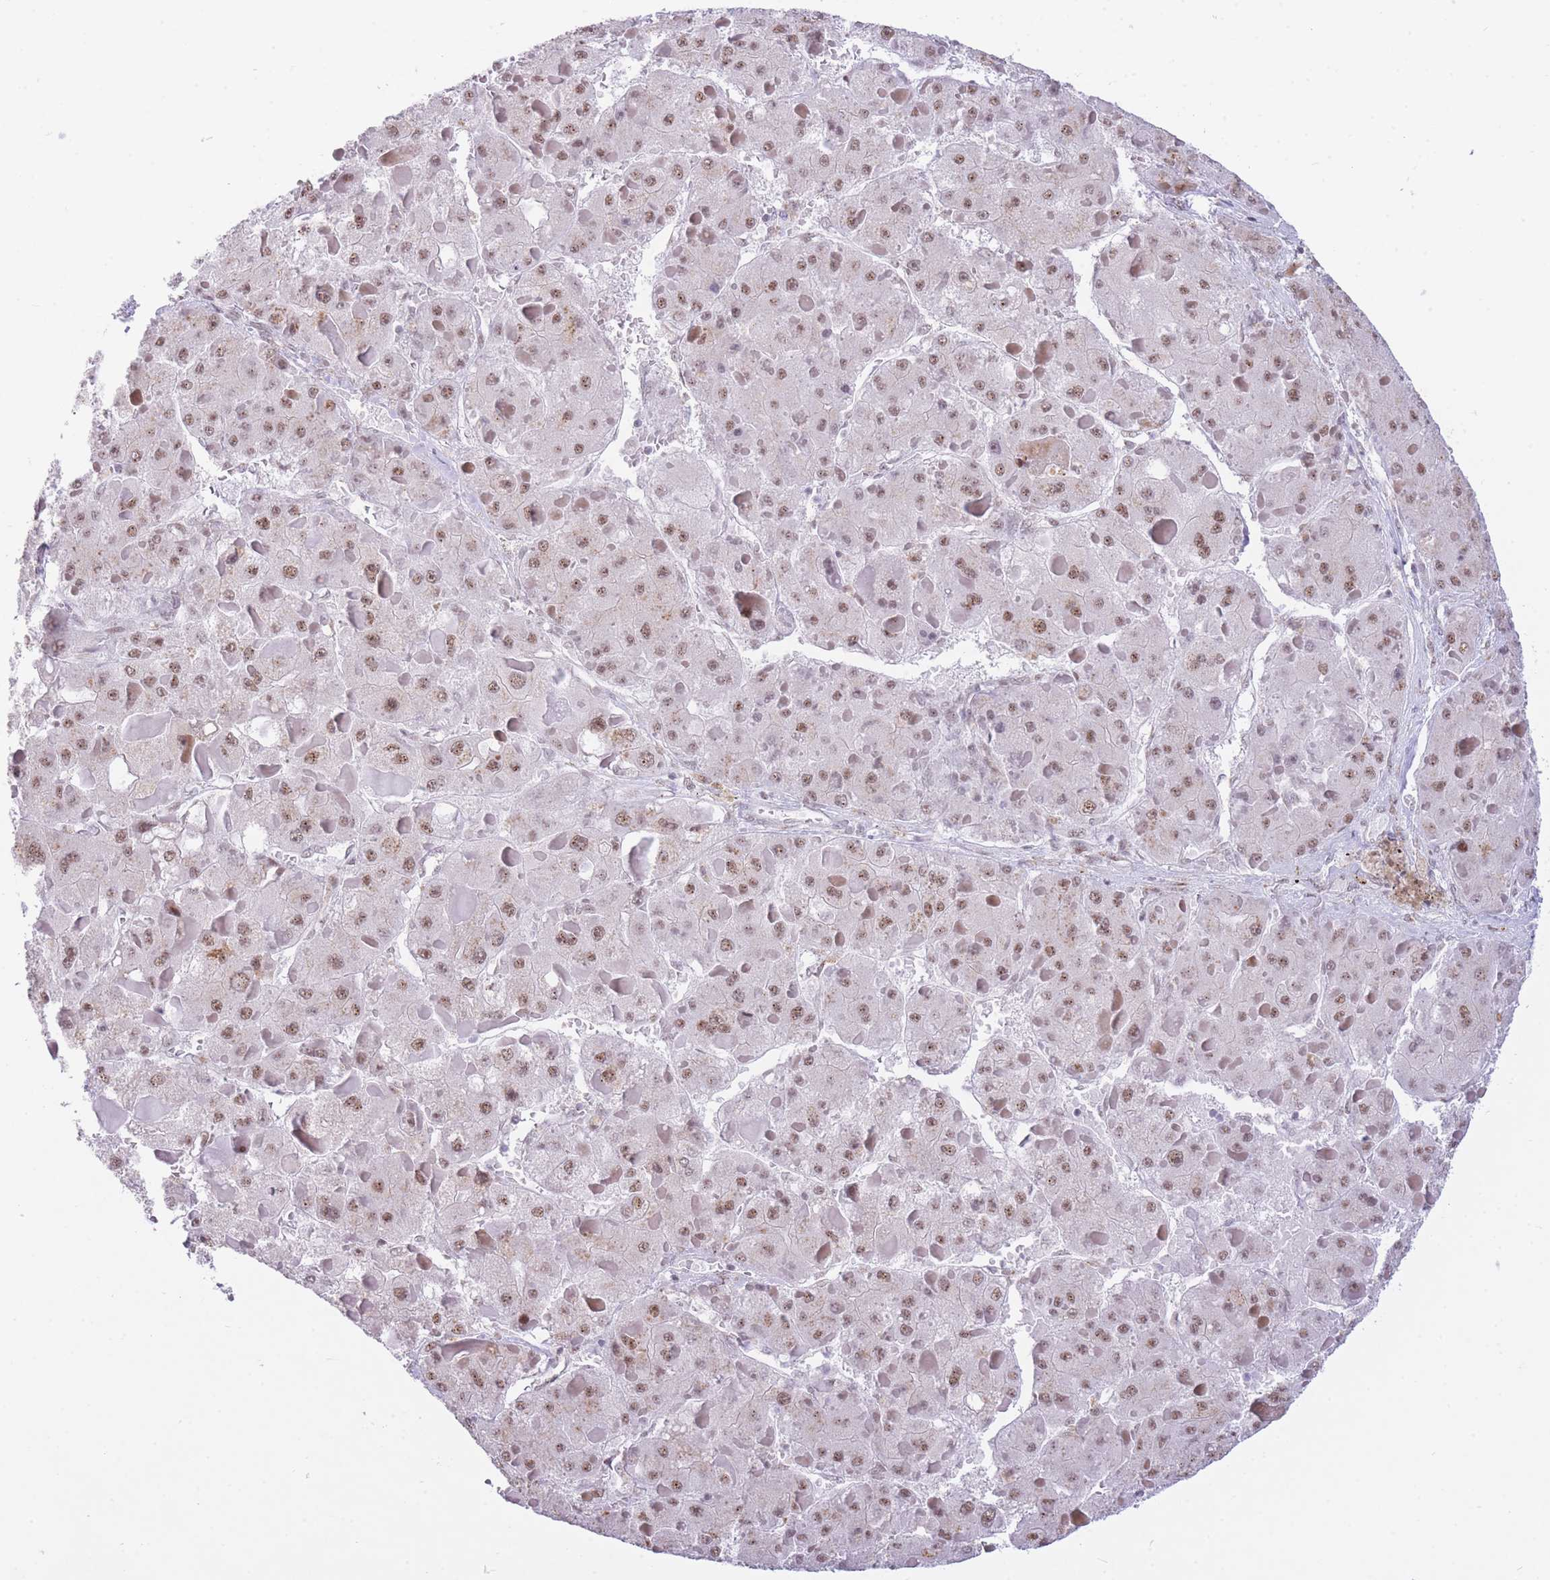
{"staining": {"intensity": "moderate", "quantity": ">75%", "location": "nuclear"}, "tissue": "liver cancer", "cell_type": "Tumor cells", "image_type": "cancer", "snomed": [{"axis": "morphology", "description": "Carcinoma, Hepatocellular, NOS"}, {"axis": "topography", "description": "Liver"}], "caption": "Hepatocellular carcinoma (liver) tissue shows moderate nuclear expression in approximately >75% of tumor cells", "gene": "INO80C", "patient": {"sex": "female", "age": 73}}